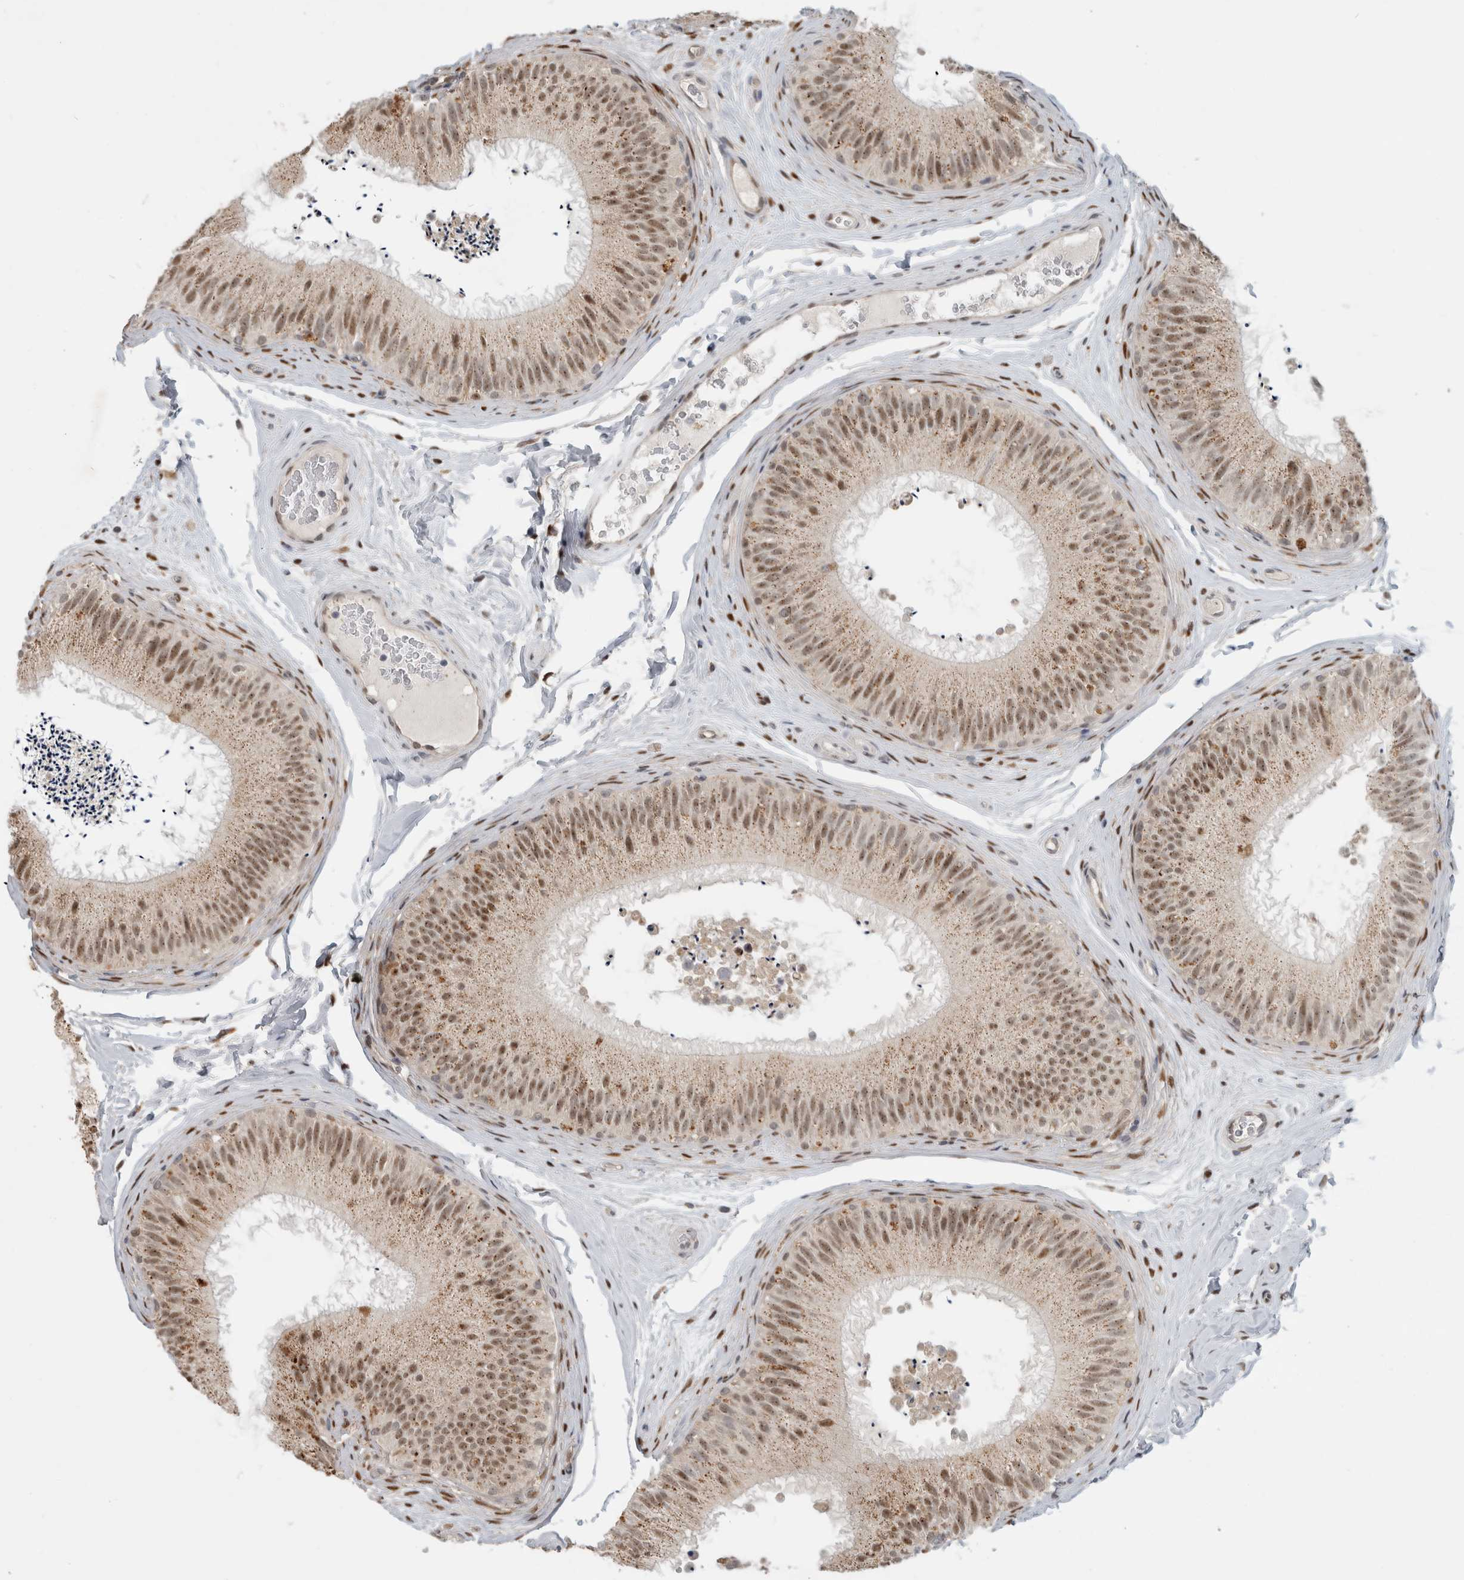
{"staining": {"intensity": "moderate", "quantity": ">75%", "location": "cytoplasmic/membranous,nuclear"}, "tissue": "epididymis", "cell_type": "Glandular cells", "image_type": "normal", "snomed": [{"axis": "morphology", "description": "Normal tissue, NOS"}, {"axis": "topography", "description": "Epididymis"}], "caption": "High-magnification brightfield microscopy of benign epididymis stained with DAB (3,3'-diaminobenzidine) (brown) and counterstained with hematoxylin (blue). glandular cells exhibit moderate cytoplasmic/membranous,nuclear expression is seen in approximately>75% of cells. (DAB IHC with brightfield microscopy, high magnification).", "gene": "NAB2", "patient": {"sex": "male", "age": 45}}